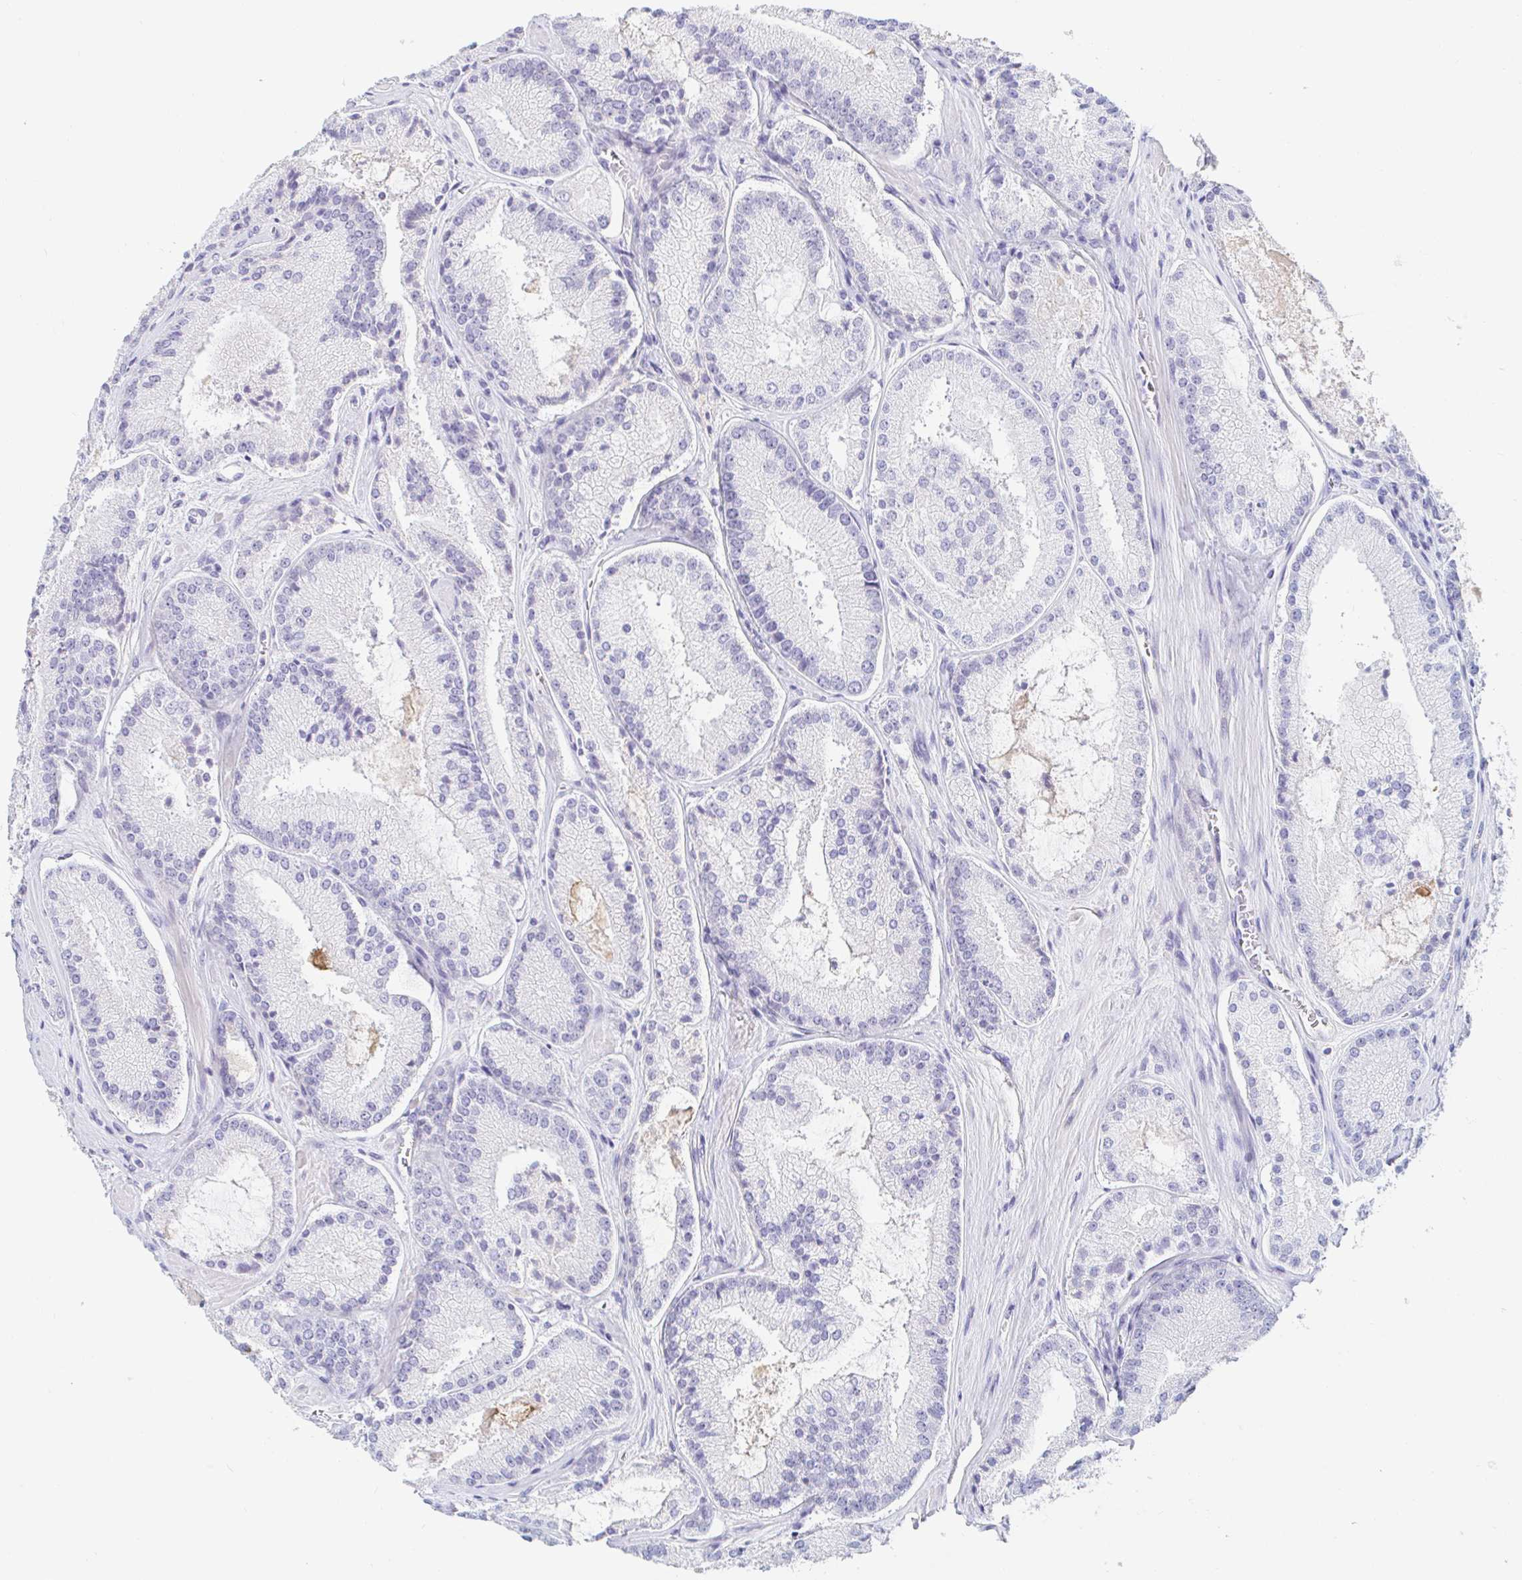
{"staining": {"intensity": "negative", "quantity": "none", "location": "none"}, "tissue": "prostate cancer", "cell_type": "Tumor cells", "image_type": "cancer", "snomed": [{"axis": "morphology", "description": "Adenocarcinoma, High grade"}, {"axis": "topography", "description": "Prostate"}], "caption": "High power microscopy histopathology image of an immunohistochemistry (IHC) histopathology image of prostate cancer, revealing no significant expression in tumor cells.", "gene": "TEX44", "patient": {"sex": "male", "age": 73}}